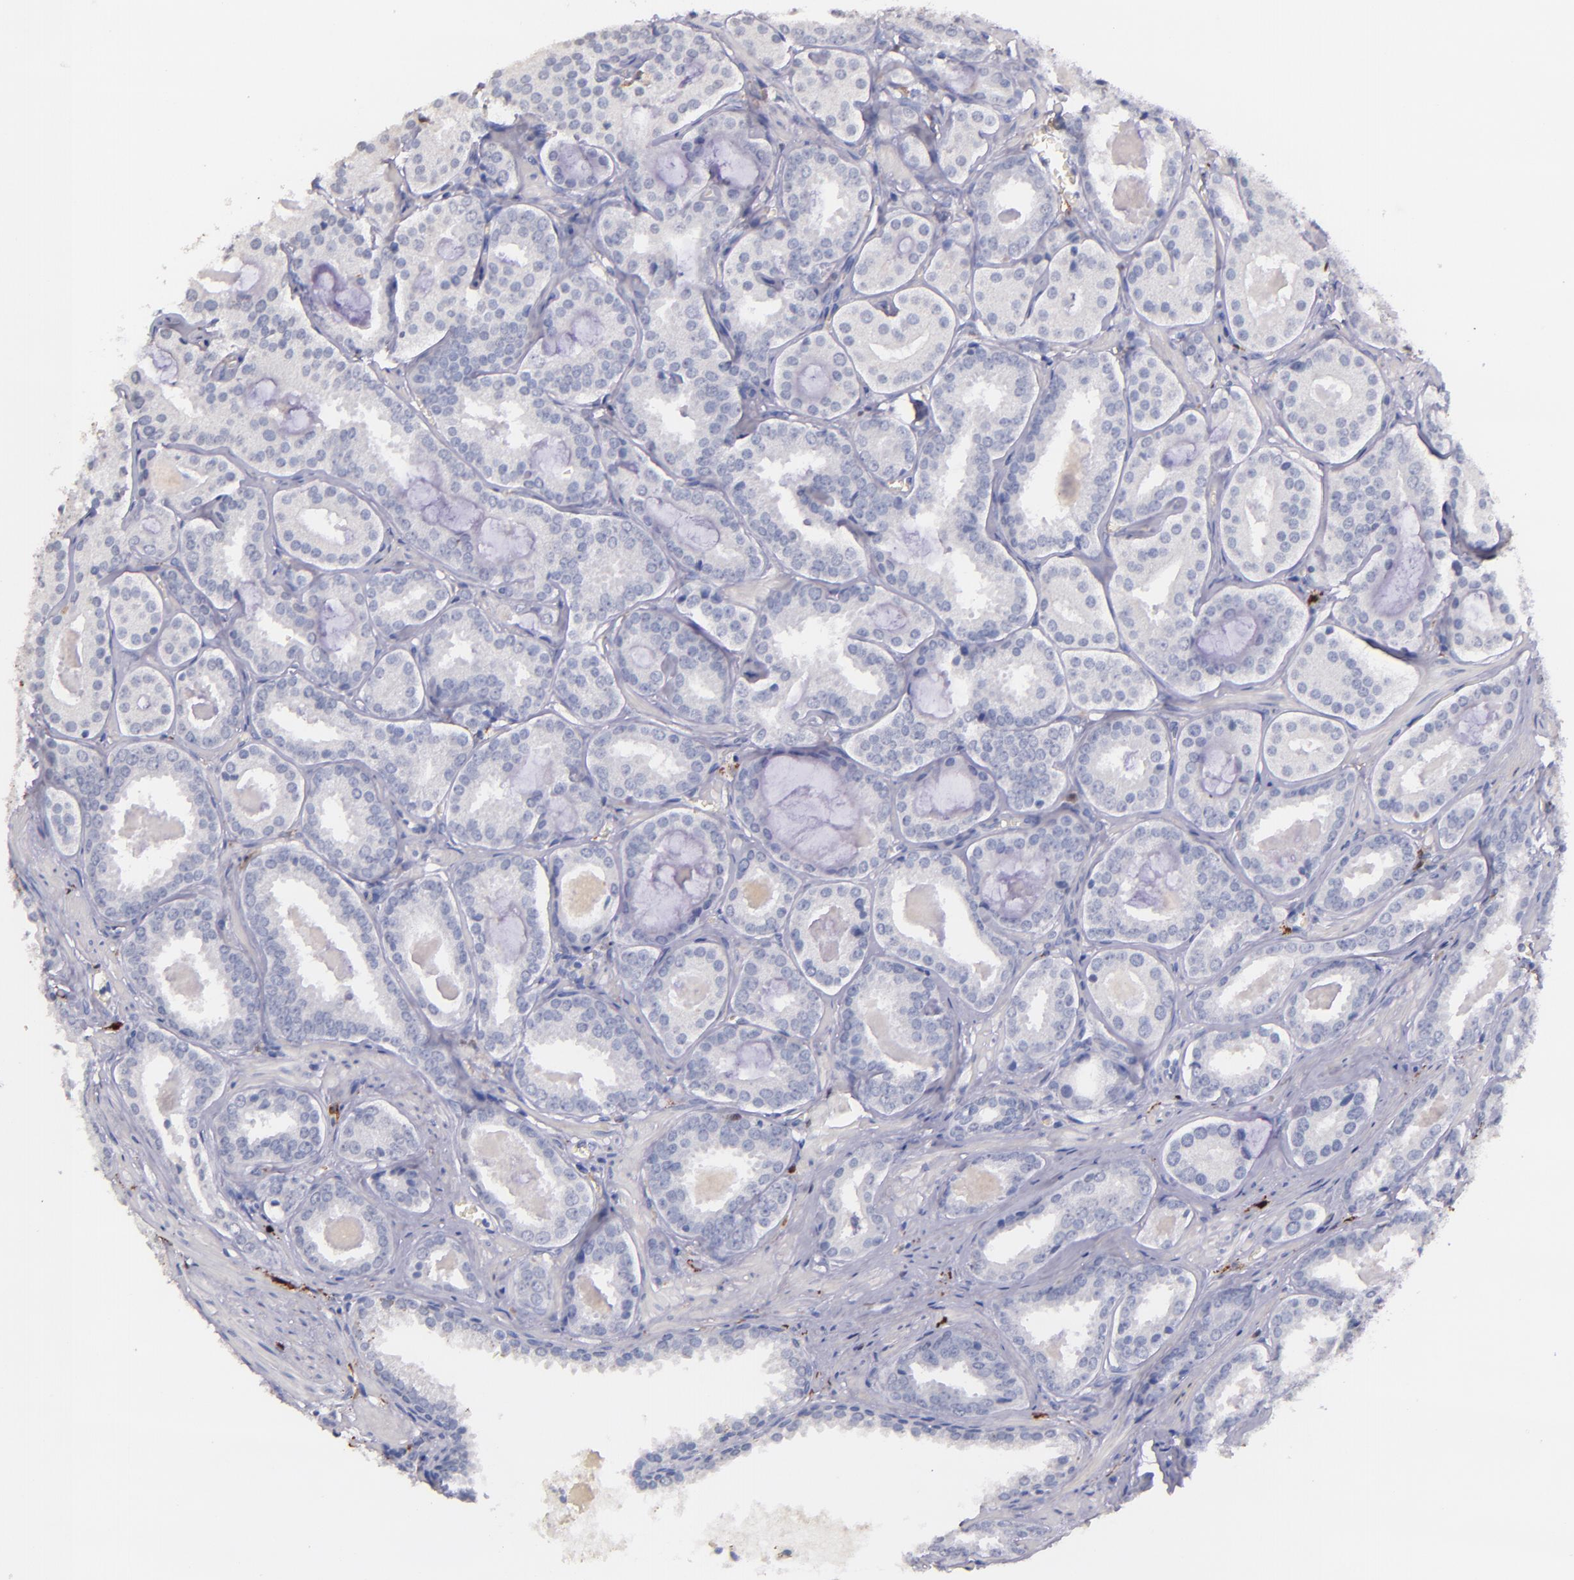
{"staining": {"intensity": "negative", "quantity": "none", "location": "none"}, "tissue": "prostate cancer", "cell_type": "Tumor cells", "image_type": "cancer", "snomed": [{"axis": "morphology", "description": "Adenocarcinoma, Medium grade"}, {"axis": "topography", "description": "Prostate"}], "caption": "Immunohistochemistry (IHC) photomicrograph of medium-grade adenocarcinoma (prostate) stained for a protein (brown), which reveals no staining in tumor cells. (Brightfield microscopy of DAB (3,3'-diaminobenzidine) IHC at high magnification).", "gene": "F13A1", "patient": {"sex": "male", "age": 64}}